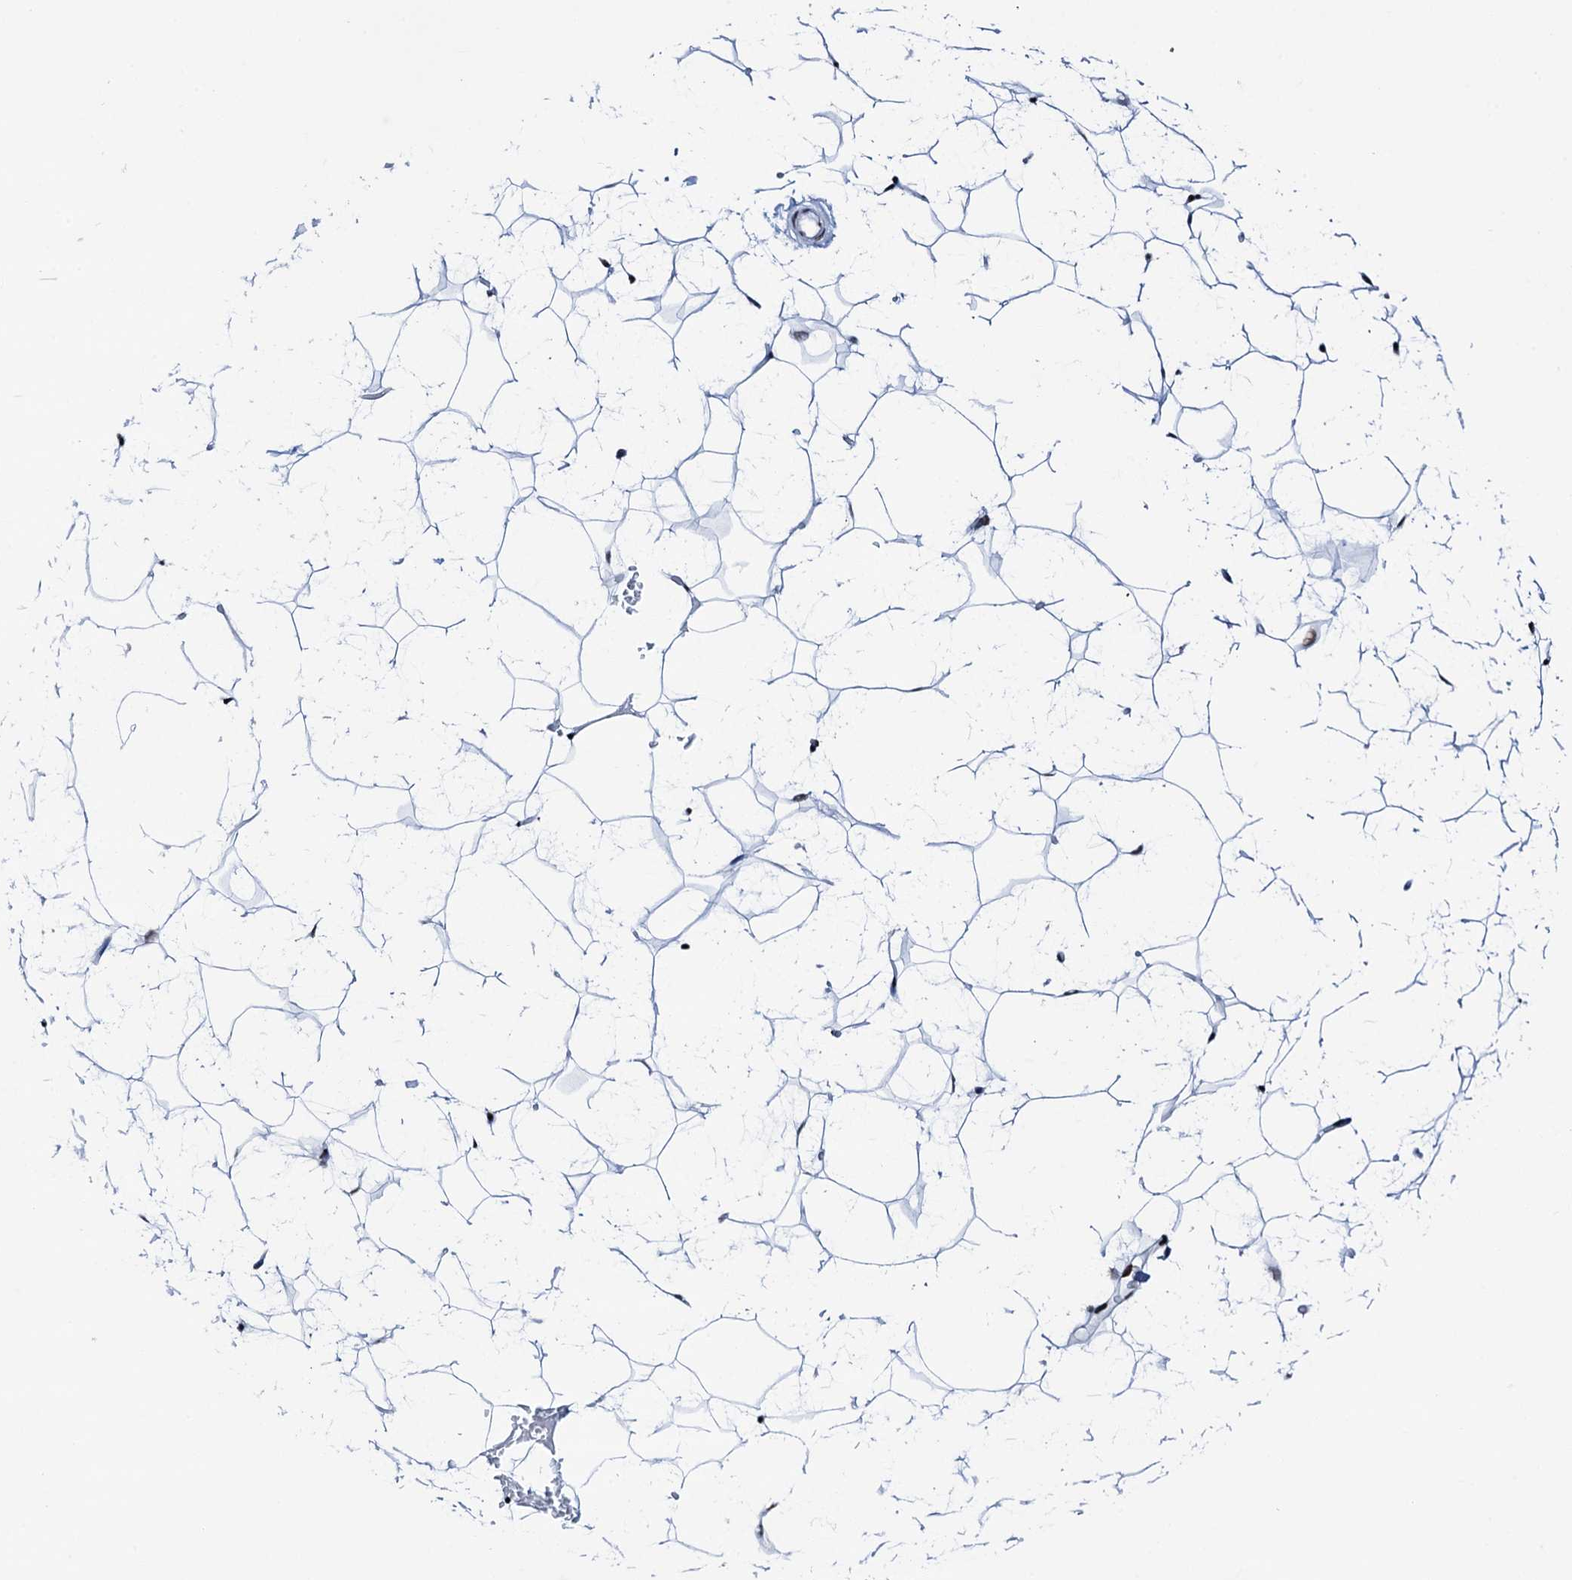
{"staining": {"intensity": "strong", "quantity": ">75%", "location": "nuclear"}, "tissue": "adipose tissue", "cell_type": "Adipocytes", "image_type": "normal", "snomed": [{"axis": "morphology", "description": "Normal tissue, NOS"}, {"axis": "topography", "description": "Breast"}], "caption": "Adipose tissue was stained to show a protein in brown. There is high levels of strong nuclear expression in about >75% of adipocytes.", "gene": "NKAPD1", "patient": {"sex": "female", "age": 26}}